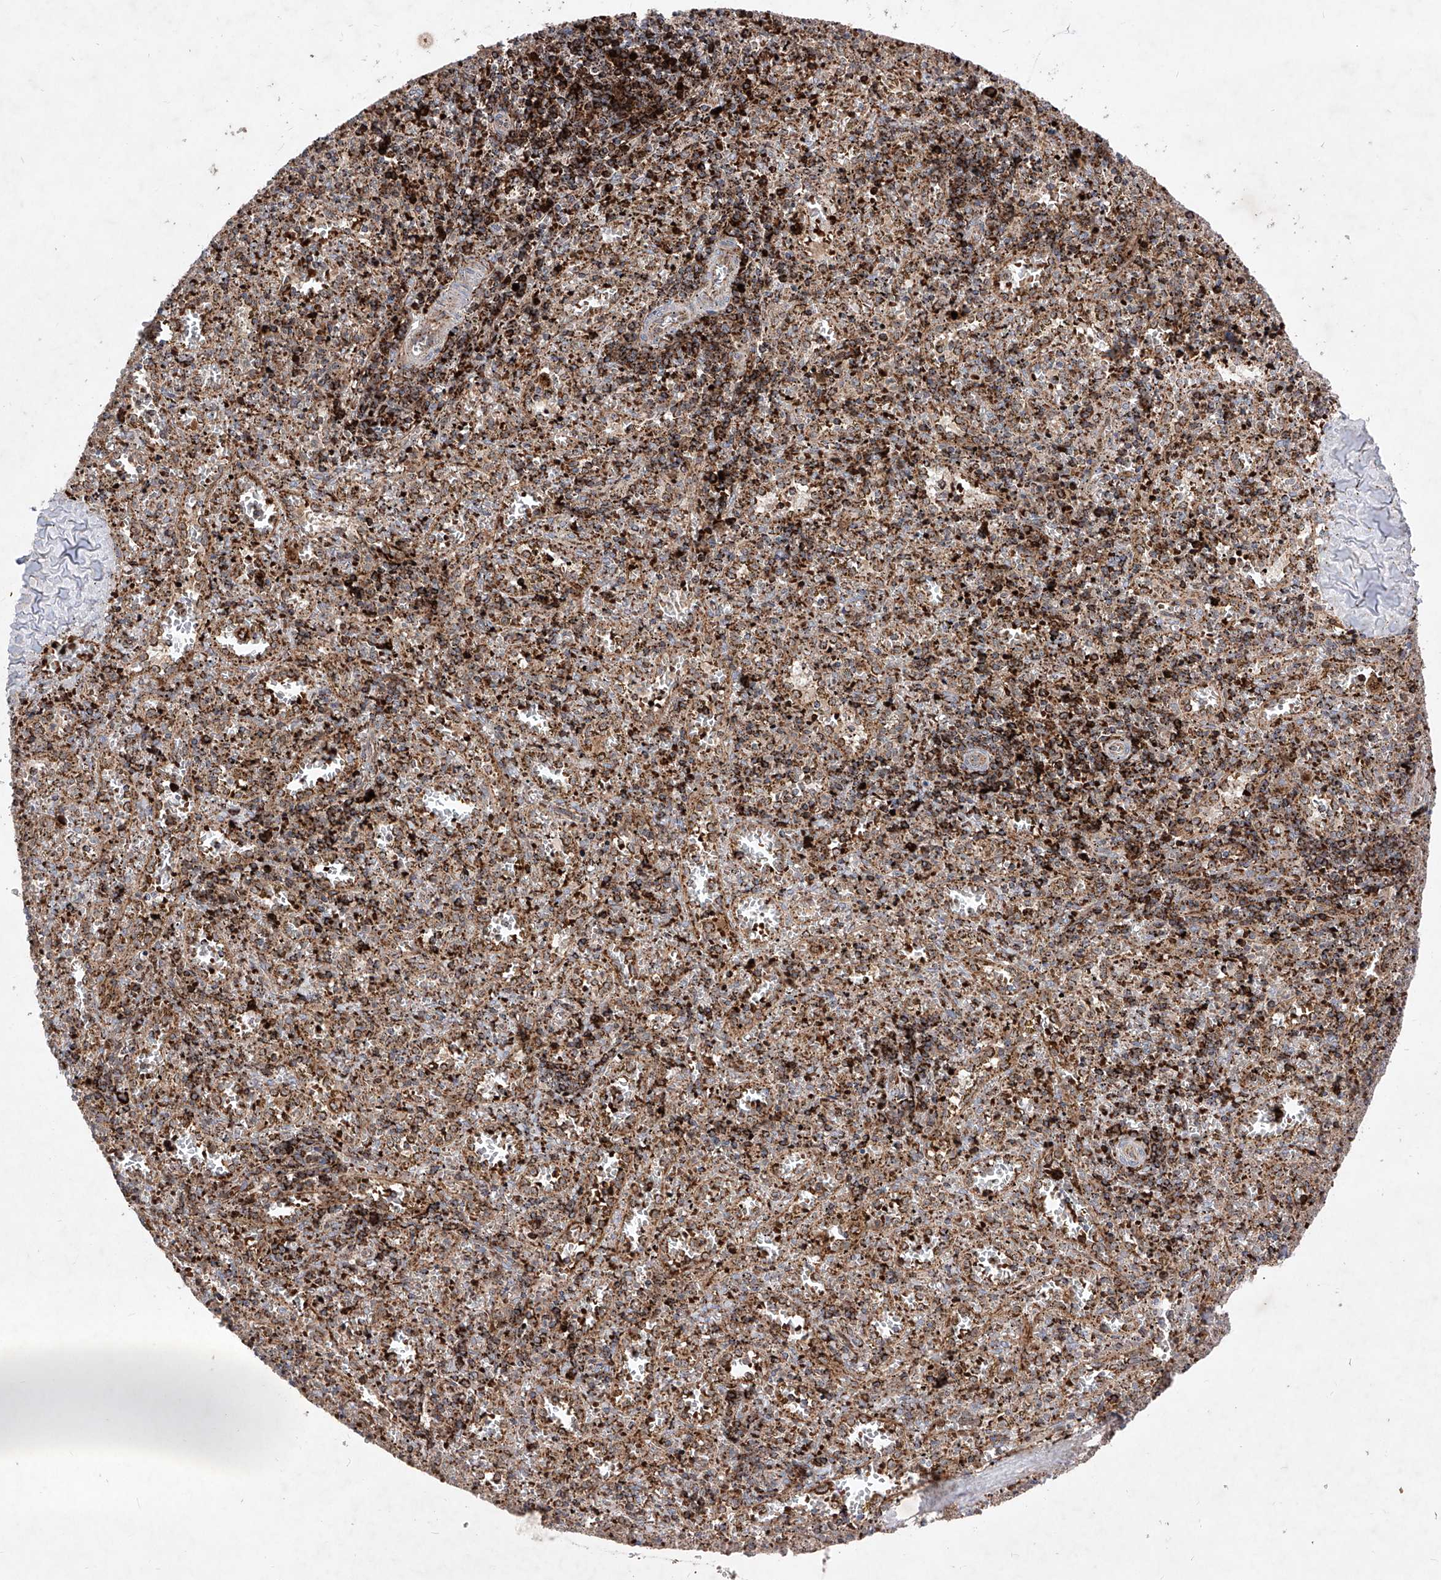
{"staining": {"intensity": "strong", "quantity": "<25%", "location": "cytoplasmic/membranous"}, "tissue": "spleen", "cell_type": "Cells in red pulp", "image_type": "normal", "snomed": [{"axis": "morphology", "description": "Normal tissue, NOS"}, {"axis": "topography", "description": "Spleen"}], "caption": "Cells in red pulp display medium levels of strong cytoplasmic/membranous positivity in approximately <25% of cells in benign human spleen. The staining was performed using DAB, with brown indicating positive protein expression. Nuclei are stained blue with hematoxylin.", "gene": "SEMA6A", "patient": {"sex": "male", "age": 11}}